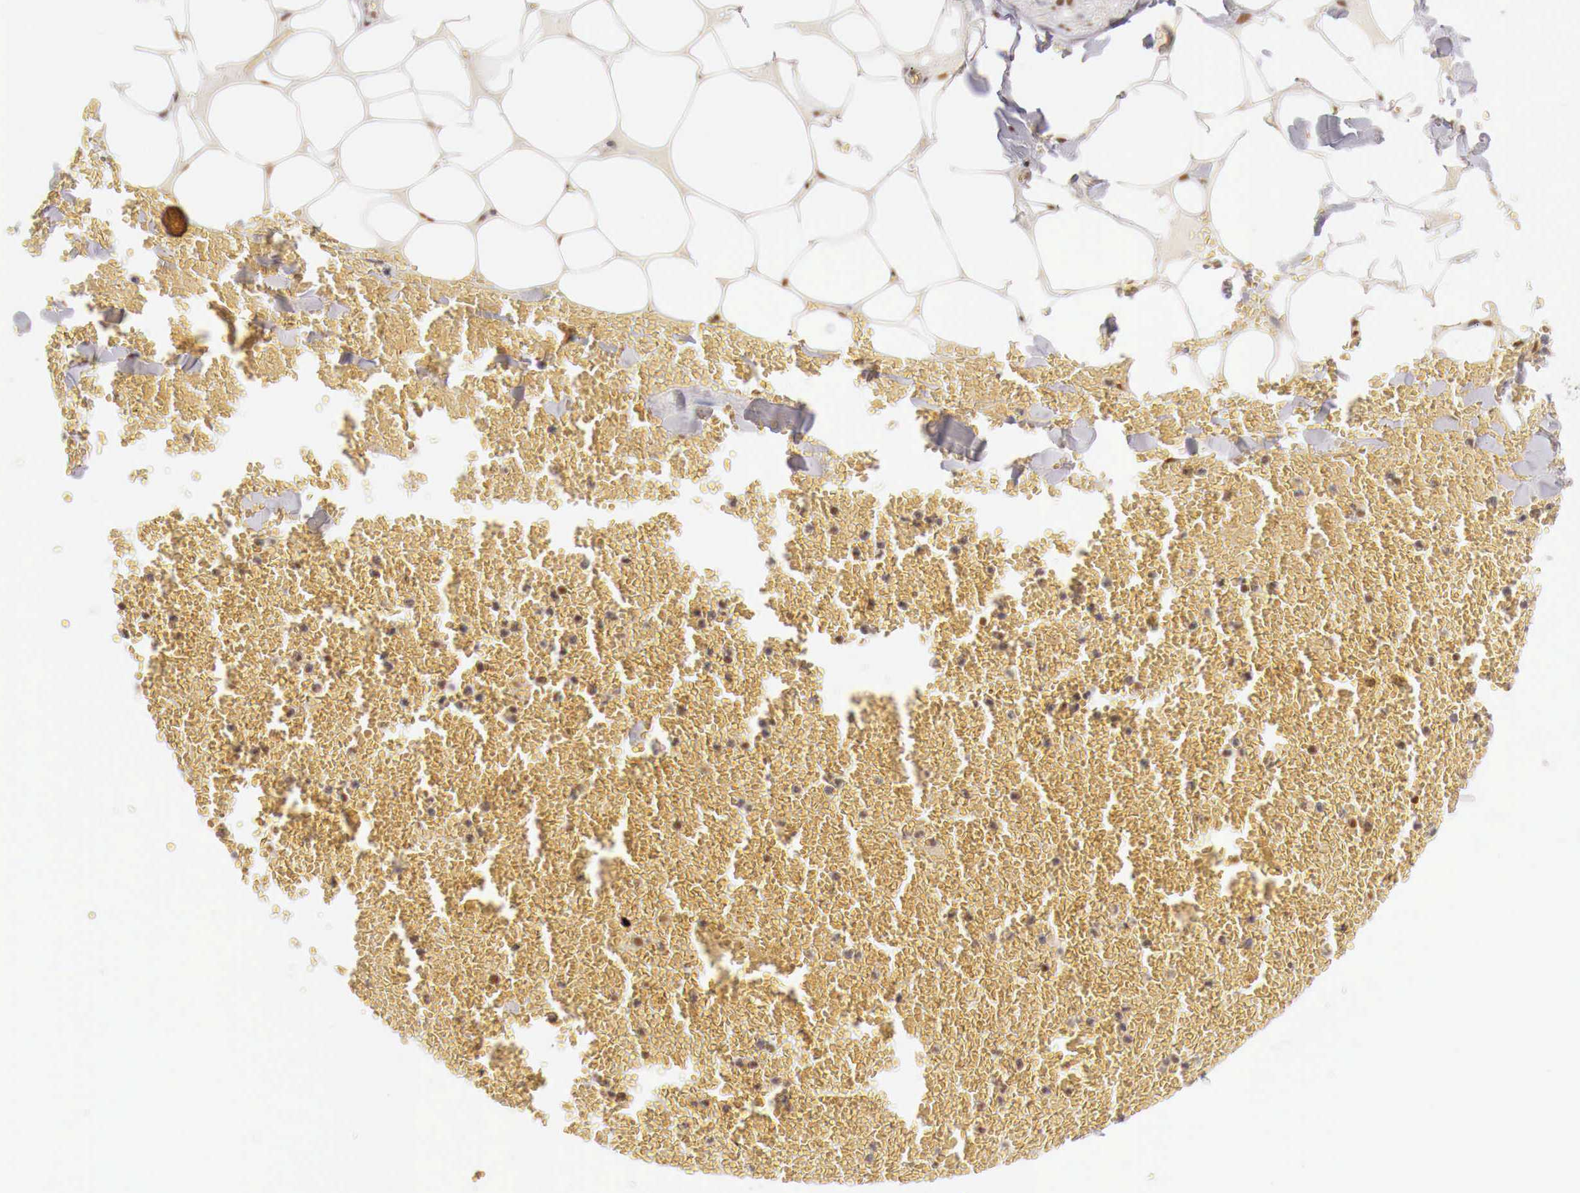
{"staining": {"intensity": "strong", "quantity": ">75%", "location": "nuclear"}, "tissue": "adipose tissue", "cell_type": "Adipocytes", "image_type": "normal", "snomed": [{"axis": "morphology", "description": "Normal tissue, NOS"}, {"axis": "morphology", "description": "Inflammation, NOS"}, {"axis": "topography", "description": "Lymph node"}, {"axis": "topography", "description": "Peripheral nerve tissue"}], "caption": "Immunohistochemical staining of normal adipose tissue shows high levels of strong nuclear staining in approximately >75% of adipocytes.", "gene": "GPKOW", "patient": {"sex": "male", "age": 52}}